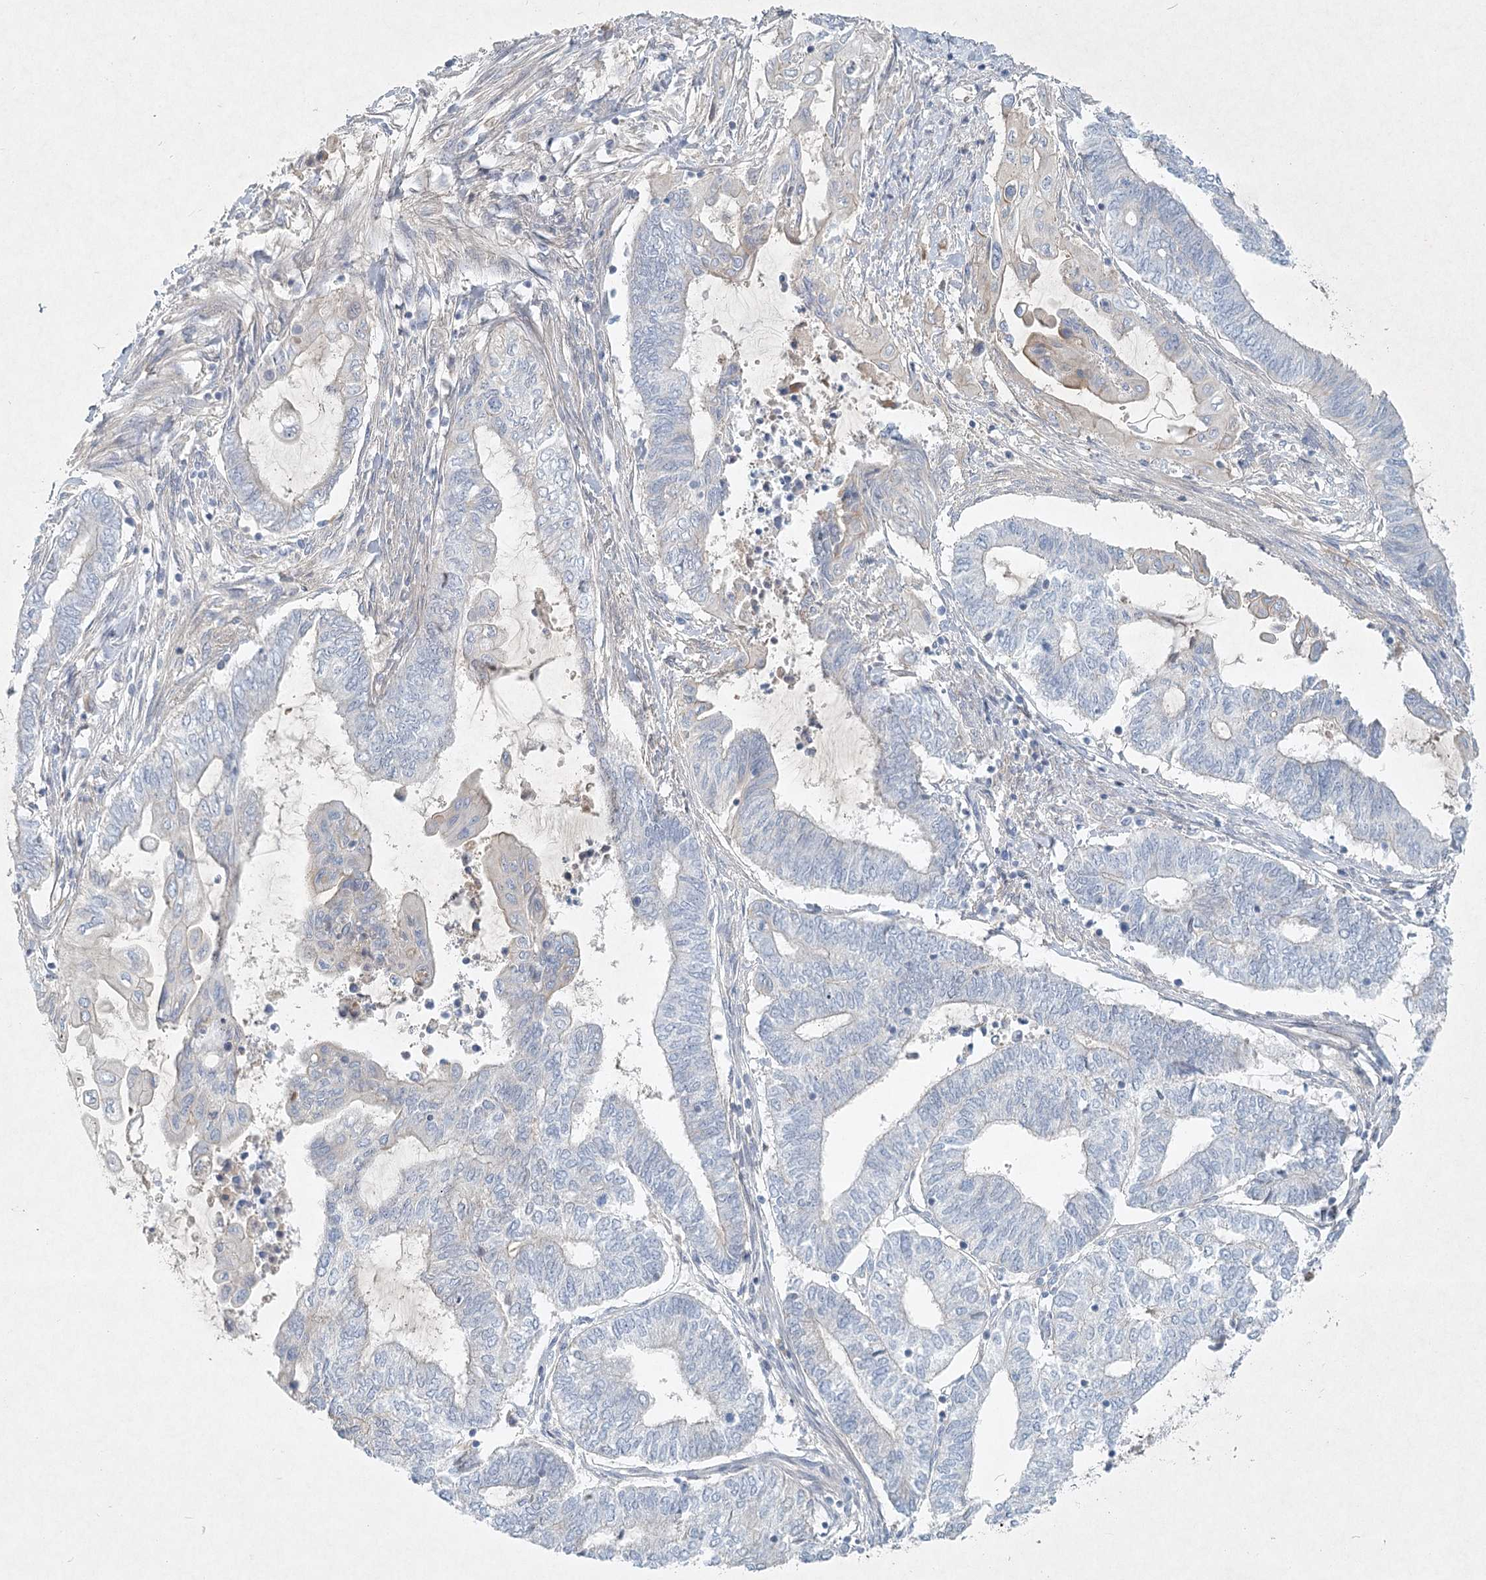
{"staining": {"intensity": "negative", "quantity": "none", "location": "none"}, "tissue": "endometrial cancer", "cell_type": "Tumor cells", "image_type": "cancer", "snomed": [{"axis": "morphology", "description": "Adenocarcinoma, NOS"}, {"axis": "topography", "description": "Uterus"}, {"axis": "topography", "description": "Endometrium"}], "caption": "Tumor cells are negative for brown protein staining in endometrial cancer.", "gene": "DNMBP", "patient": {"sex": "female", "age": 70}}